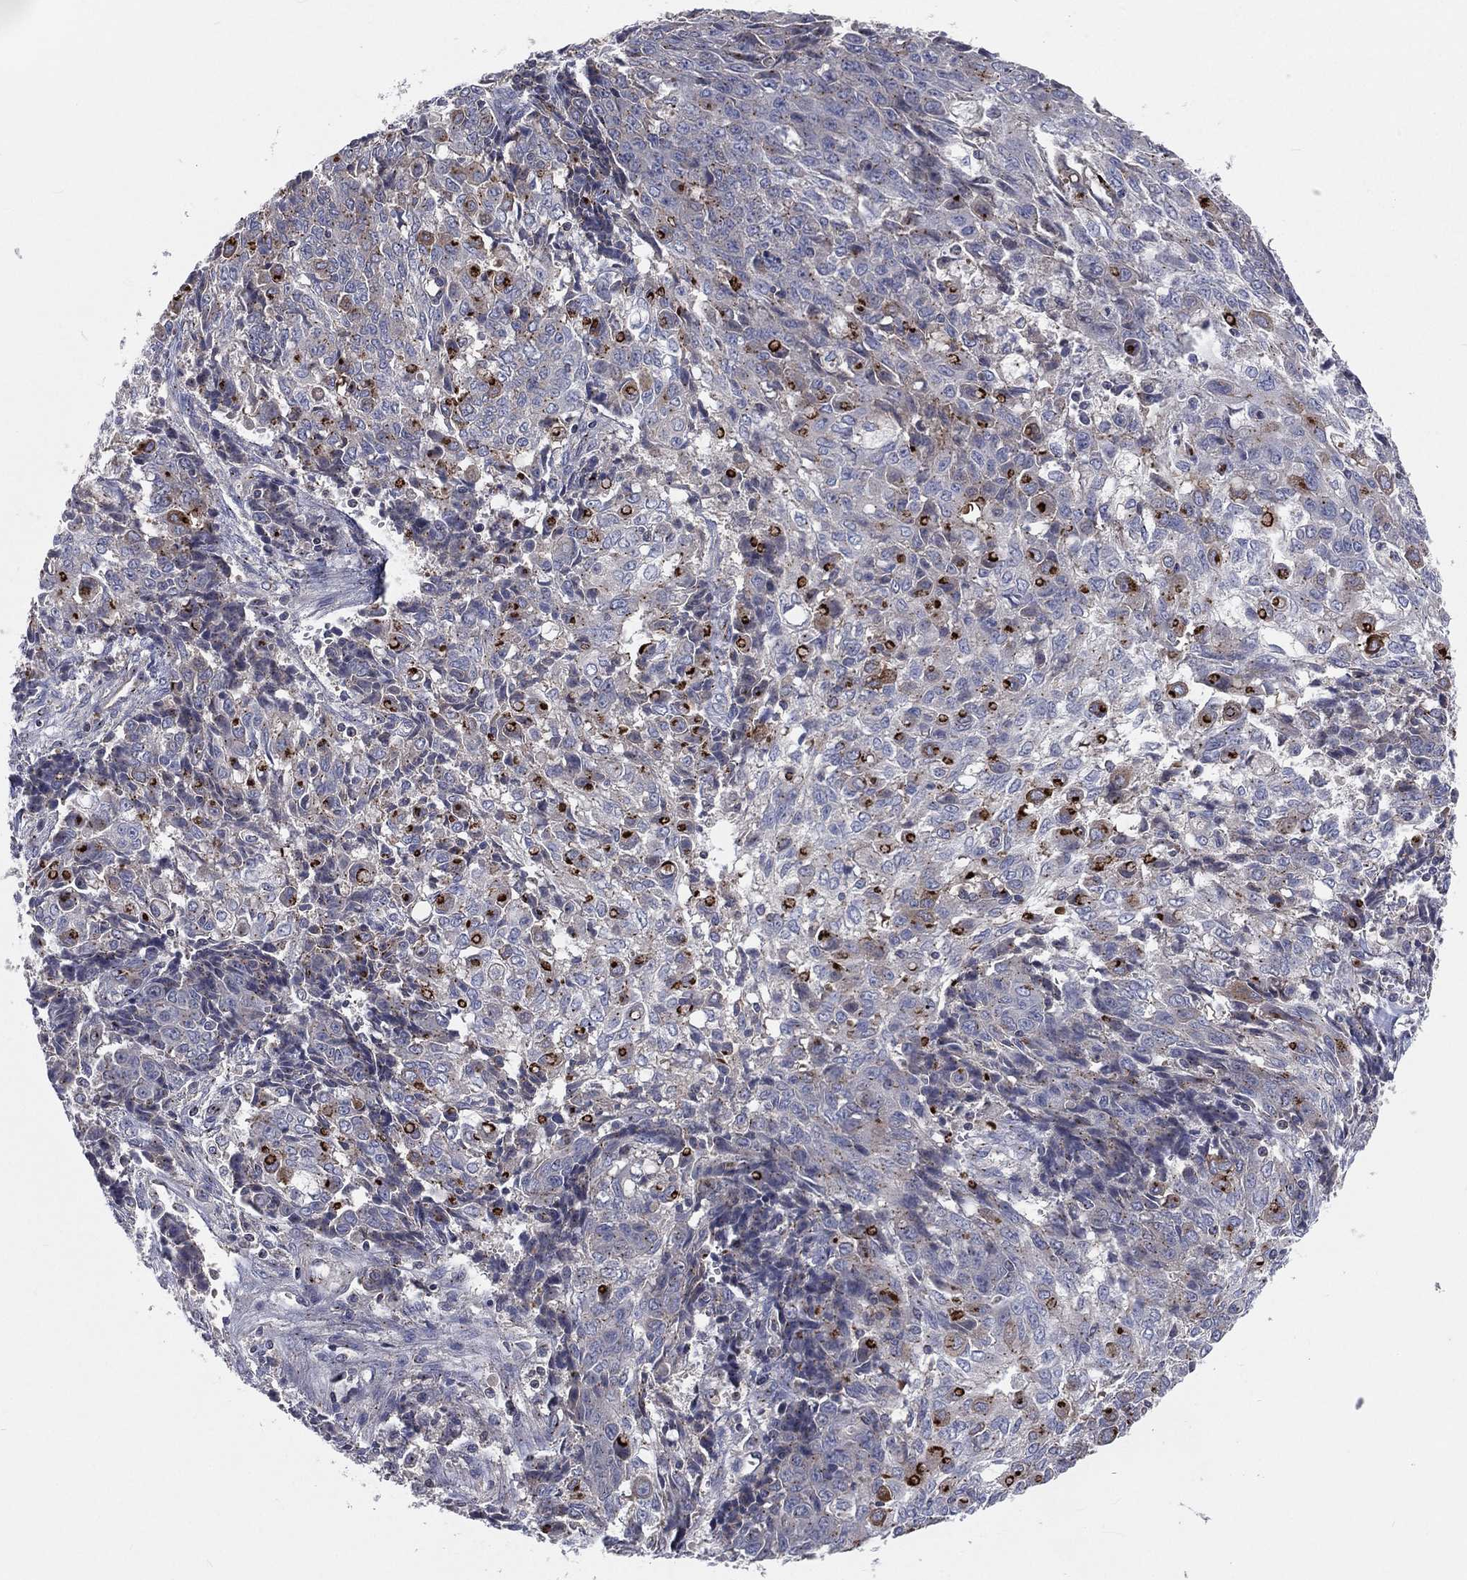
{"staining": {"intensity": "strong", "quantity": "<25%", "location": "cytoplasmic/membranous"}, "tissue": "ovarian cancer", "cell_type": "Tumor cells", "image_type": "cancer", "snomed": [{"axis": "morphology", "description": "Carcinoma, endometroid"}, {"axis": "topography", "description": "Ovary"}], "caption": "Protein staining displays strong cytoplasmic/membranous staining in approximately <25% of tumor cells in ovarian cancer (endometroid carcinoma).", "gene": "CROCC", "patient": {"sex": "female", "age": 42}}